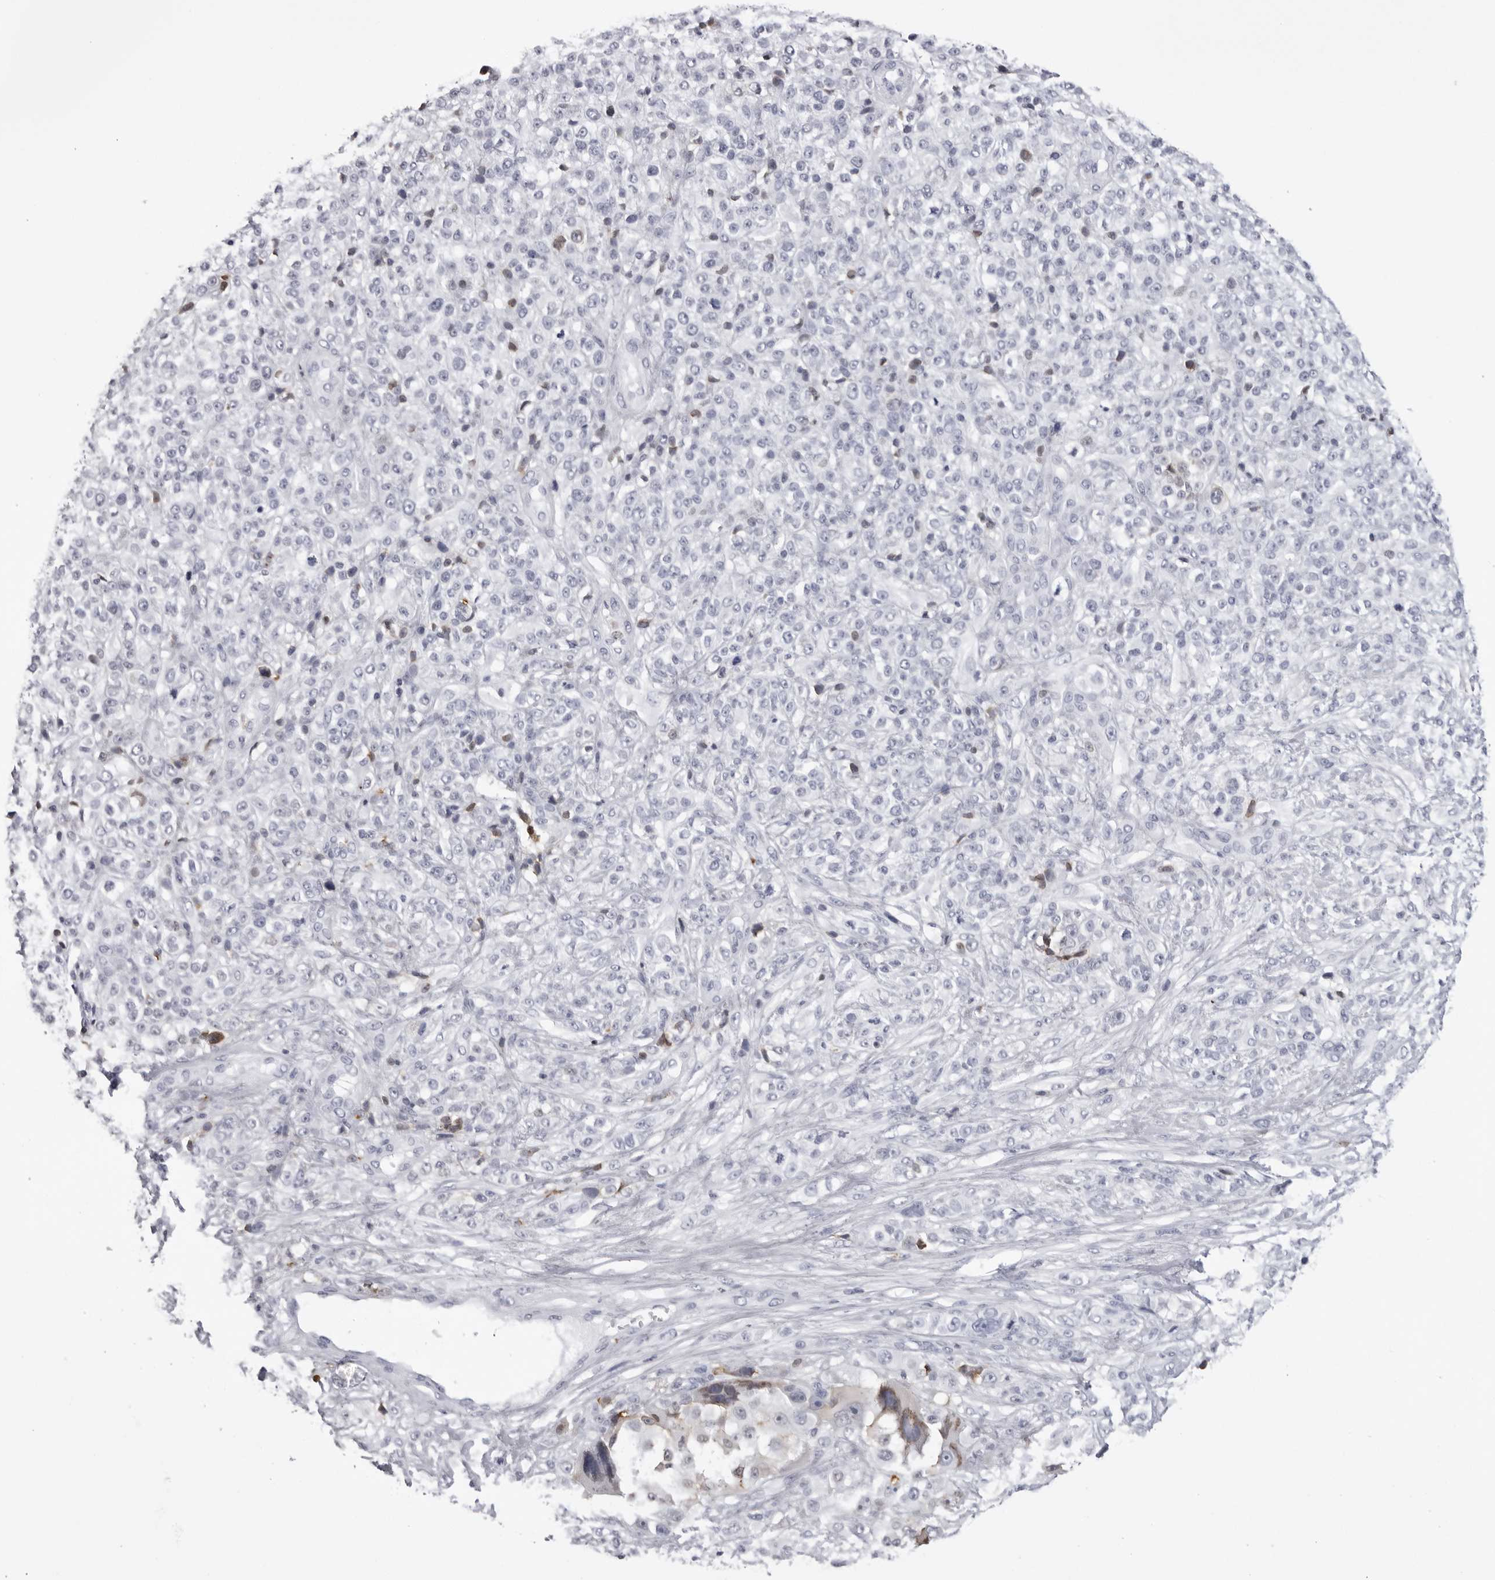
{"staining": {"intensity": "negative", "quantity": "none", "location": "none"}, "tissue": "melanoma", "cell_type": "Tumor cells", "image_type": "cancer", "snomed": [{"axis": "morphology", "description": "Malignant melanoma, NOS"}, {"axis": "topography", "description": "Skin"}], "caption": "IHC photomicrograph of human malignant melanoma stained for a protein (brown), which reveals no expression in tumor cells. (DAB immunohistochemistry, high magnification).", "gene": "TMOD4", "patient": {"sex": "female", "age": 55}}